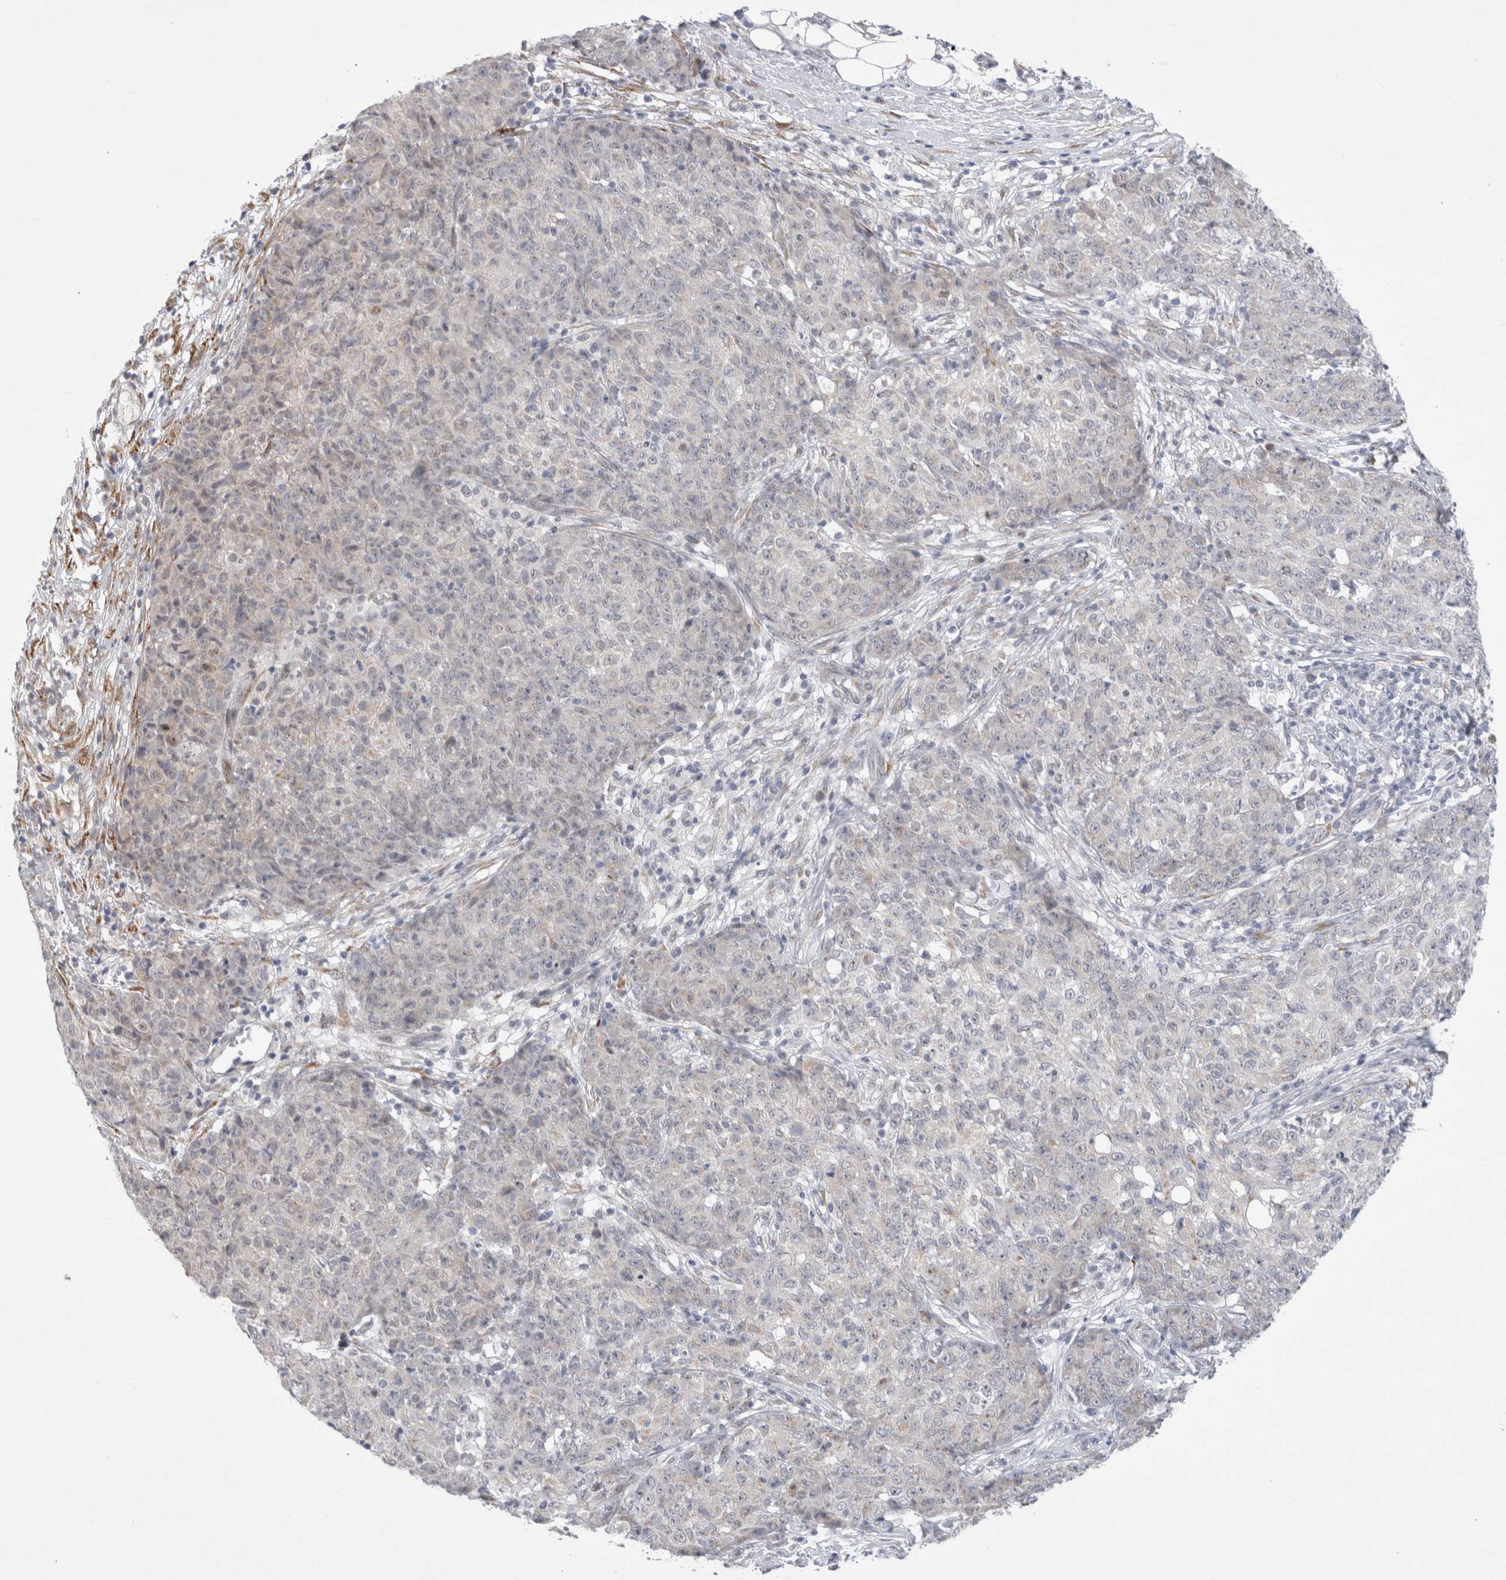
{"staining": {"intensity": "negative", "quantity": "none", "location": "none"}, "tissue": "ovarian cancer", "cell_type": "Tumor cells", "image_type": "cancer", "snomed": [{"axis": "morphology", "description": "Carcinoma, endometroid"}, {"axis": "topography", "description": "Ovary"}], "caption": "Immunohistochemistry (IHC) image of neoplastic tissue: ovarian endometroid carcinoma stained with DAB displays no significant protein positivity in tumor cells. (DAB IHC visualized using brightfield microscopy, high magnification).", "gene": "TRMT1L", "patient": {"sex": "female", "age": 42}}